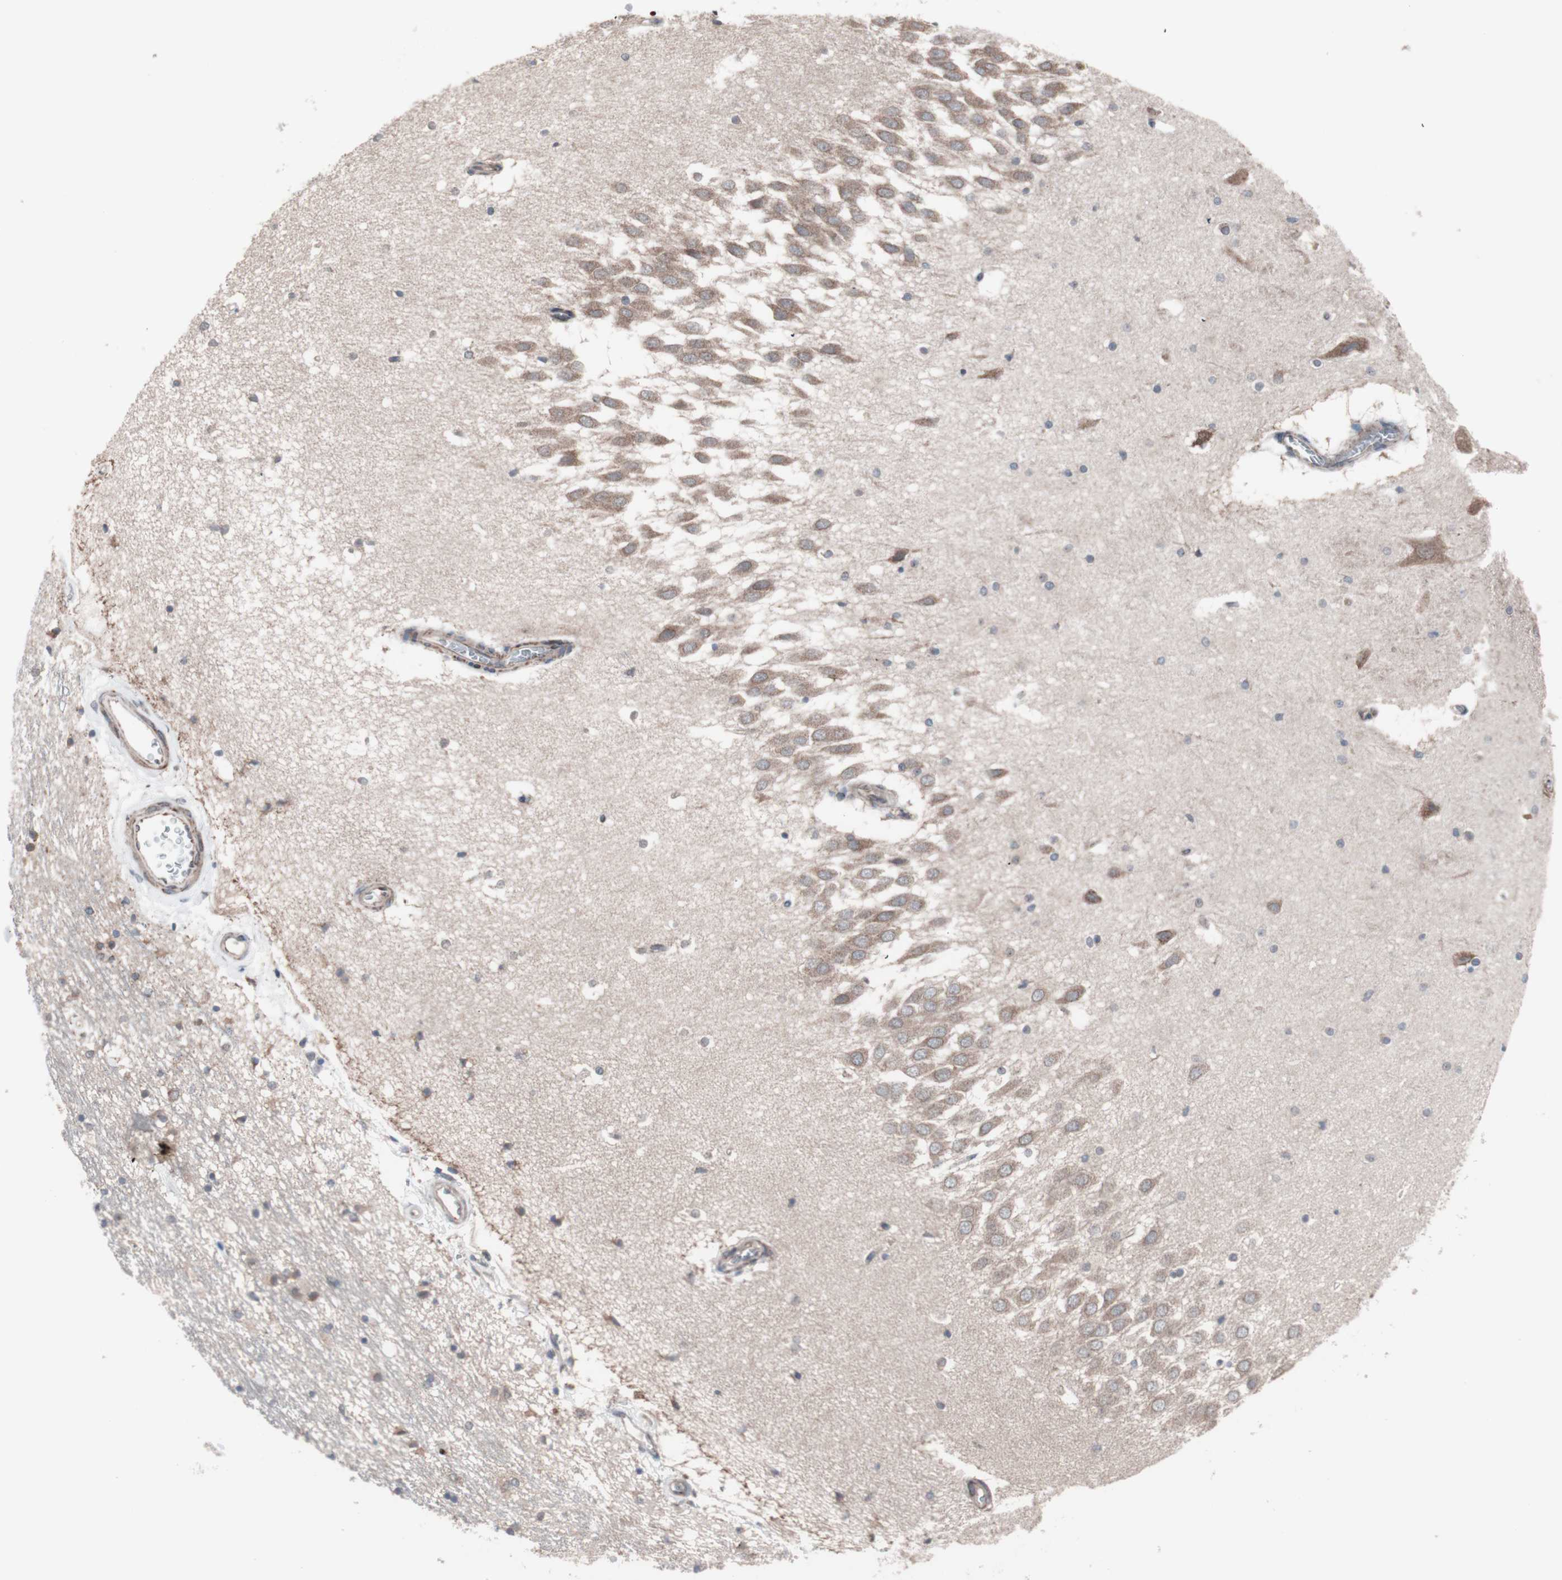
{"staining": {"intensity": "moderate", "quantity": "25%-75%", "location": "cytoplasmic/membranous"}, "tissue": "hippocampus", "cell_type": "Glial cells", "image_type": "normal", "snomed": [{"axis": "morphology", "description": "Normal tissue, NOS"}, {"axis": "topography", "description": "Hippocampus"}], "caption": "This histopathology image displays IHC staining of benign human hippocampus, with medium moderate cytoplasmic/membranous staining in about 25%-75% of glial cells.", "gene": "CTTNBP2NL", "patient": {"sex": "male", "age": 45}}